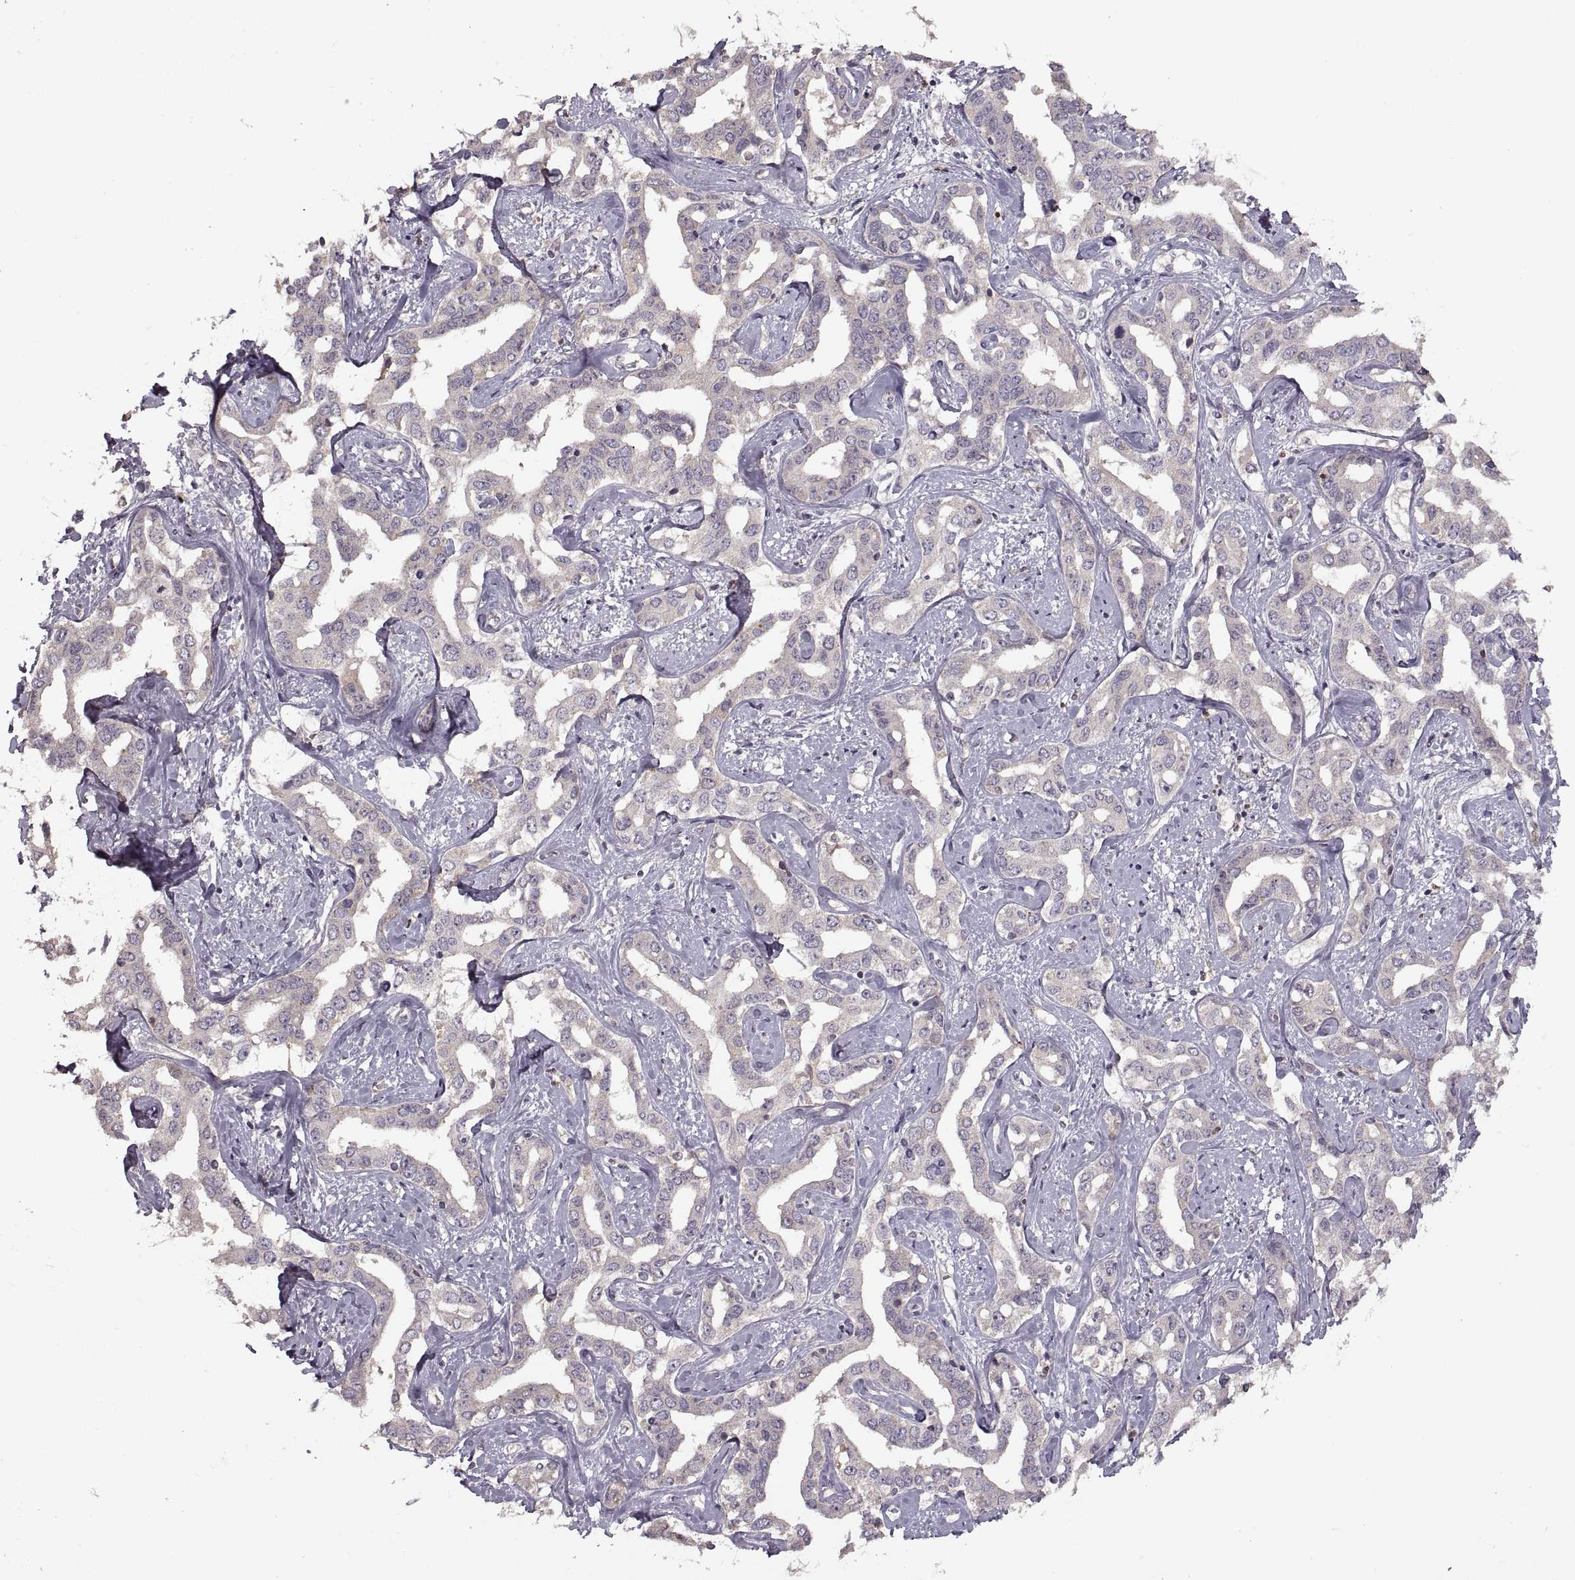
{"staining": {"intensity": "negative", "quantity": "none", "location": "none"}, "tissue": "liver cancer", "cell_type": "Tumor cells", "image_type": "cancer", "snomed": [{"axis": "morphology", "description": "Cholangiocarcinoma"}, {"axis": "topography", "description": "Liver"}], "caption": "A high-resolution micrograph shows immunohistochemistry (IHC) staining of liver cholangiocarcinoma, which reveals no significant positivity in tumor cells.", "gene": "PIERCE1", "patient": {"sex": "male", "age": 59}}